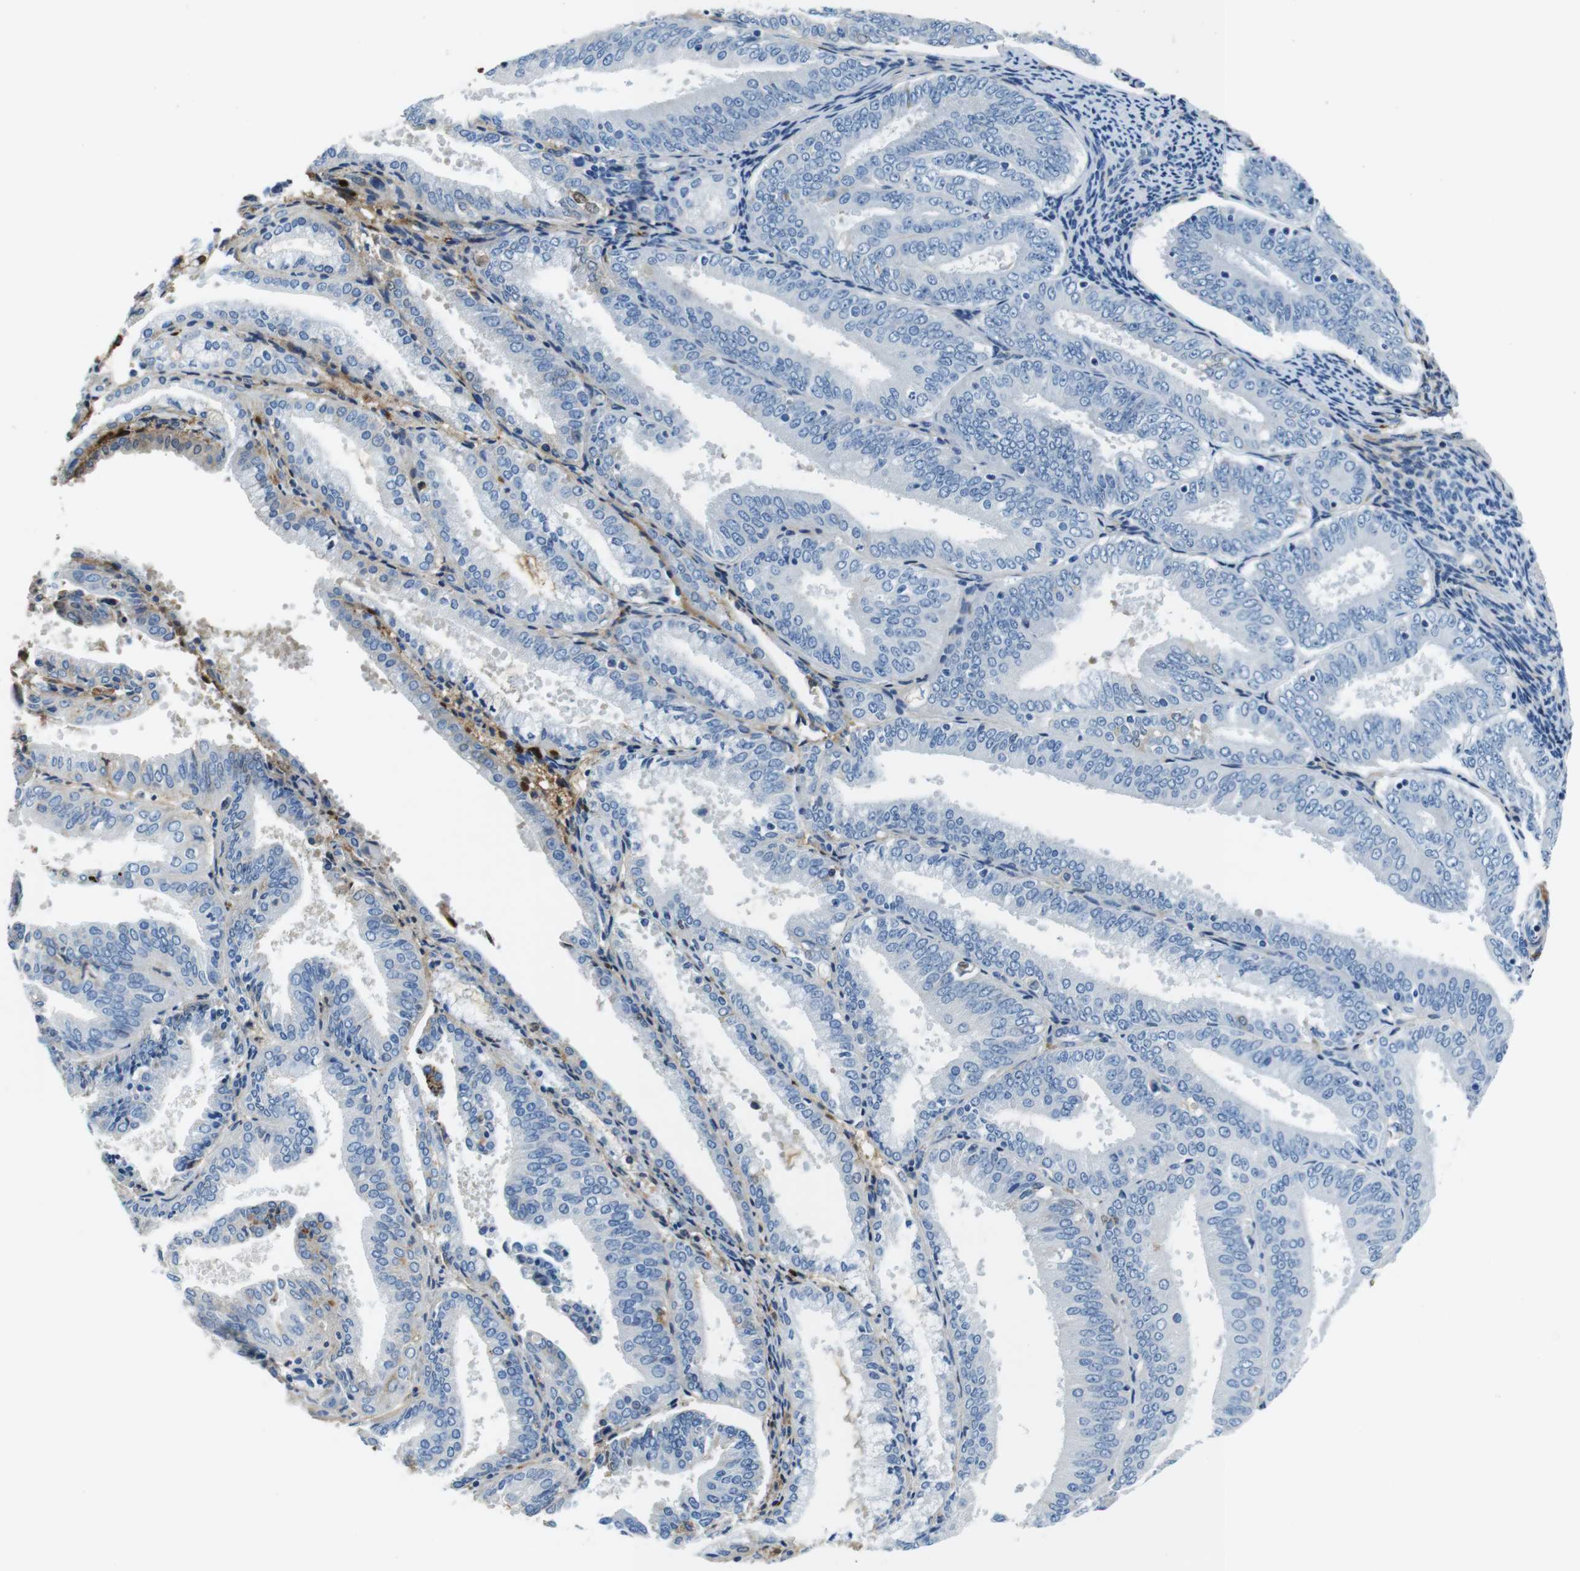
{"staining": {"intensity": "negative", "quantity": "none", "location": "none"}, "tissue": "endometrial cancer", "cell_type": "Tumor cells", "image_type": "cancer", "snomed": [{"axis": "morphology", "description": "Adenocarcinoma, NOS"}, {"axis": "topography", "description": "Endometrium"}], "caption": "High magnification brightfield microscopy of adenocarcinoma (endometrial) stained with DAB (3,3'-diaminobenzidine) (brown) and counterstained with hematoxylin (blue): tumor cells show no significant staining.", "gene": "IGKC", "patient": {"sex": "female", "age": 63}}